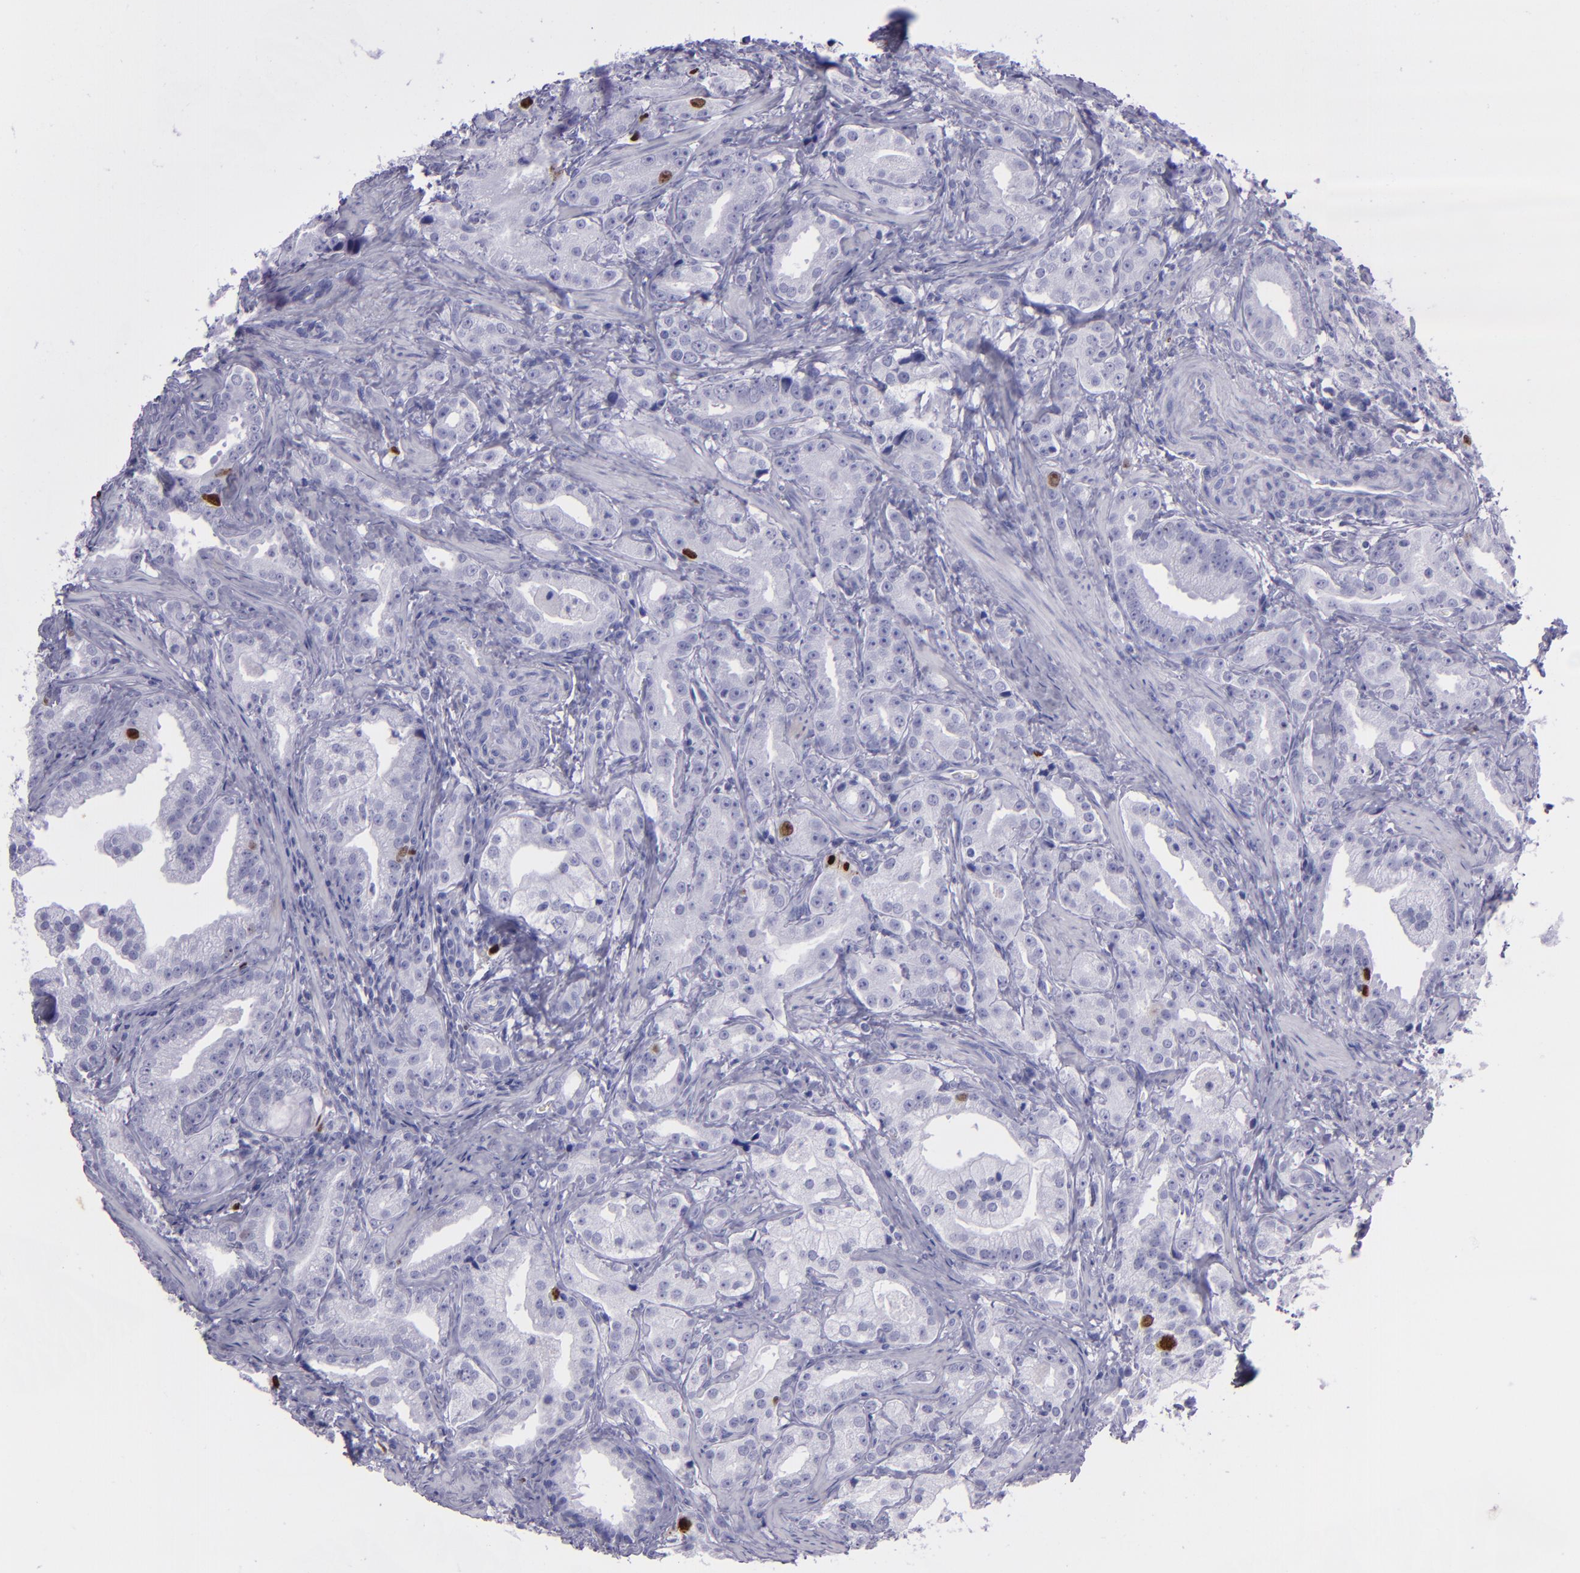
{"staining": {"intensity": "strong", "quantity": "<25%", "location": "nuclear"}, "tissue": "prostate cancer", "cell_type": "Tumor cells", "image_type": "cancer", "snomed": [{"axis": "morphology", "description": "Adenocarcinoma, Low grade"}, {"axis": "topography", "description": "Prostate"}], "caption": "Protein staining of adenocarcinoma (low-grade) (prostate) tissue displays strong nuclear expression in approximately <25% of tumor cells. The staining is performed using DAB brown chromogen to label protein expression. The nuclei are counter-stained blue using hematoxylin.", "gene": "TOP2A", "patient": {"sex": "male", "age": 59}}